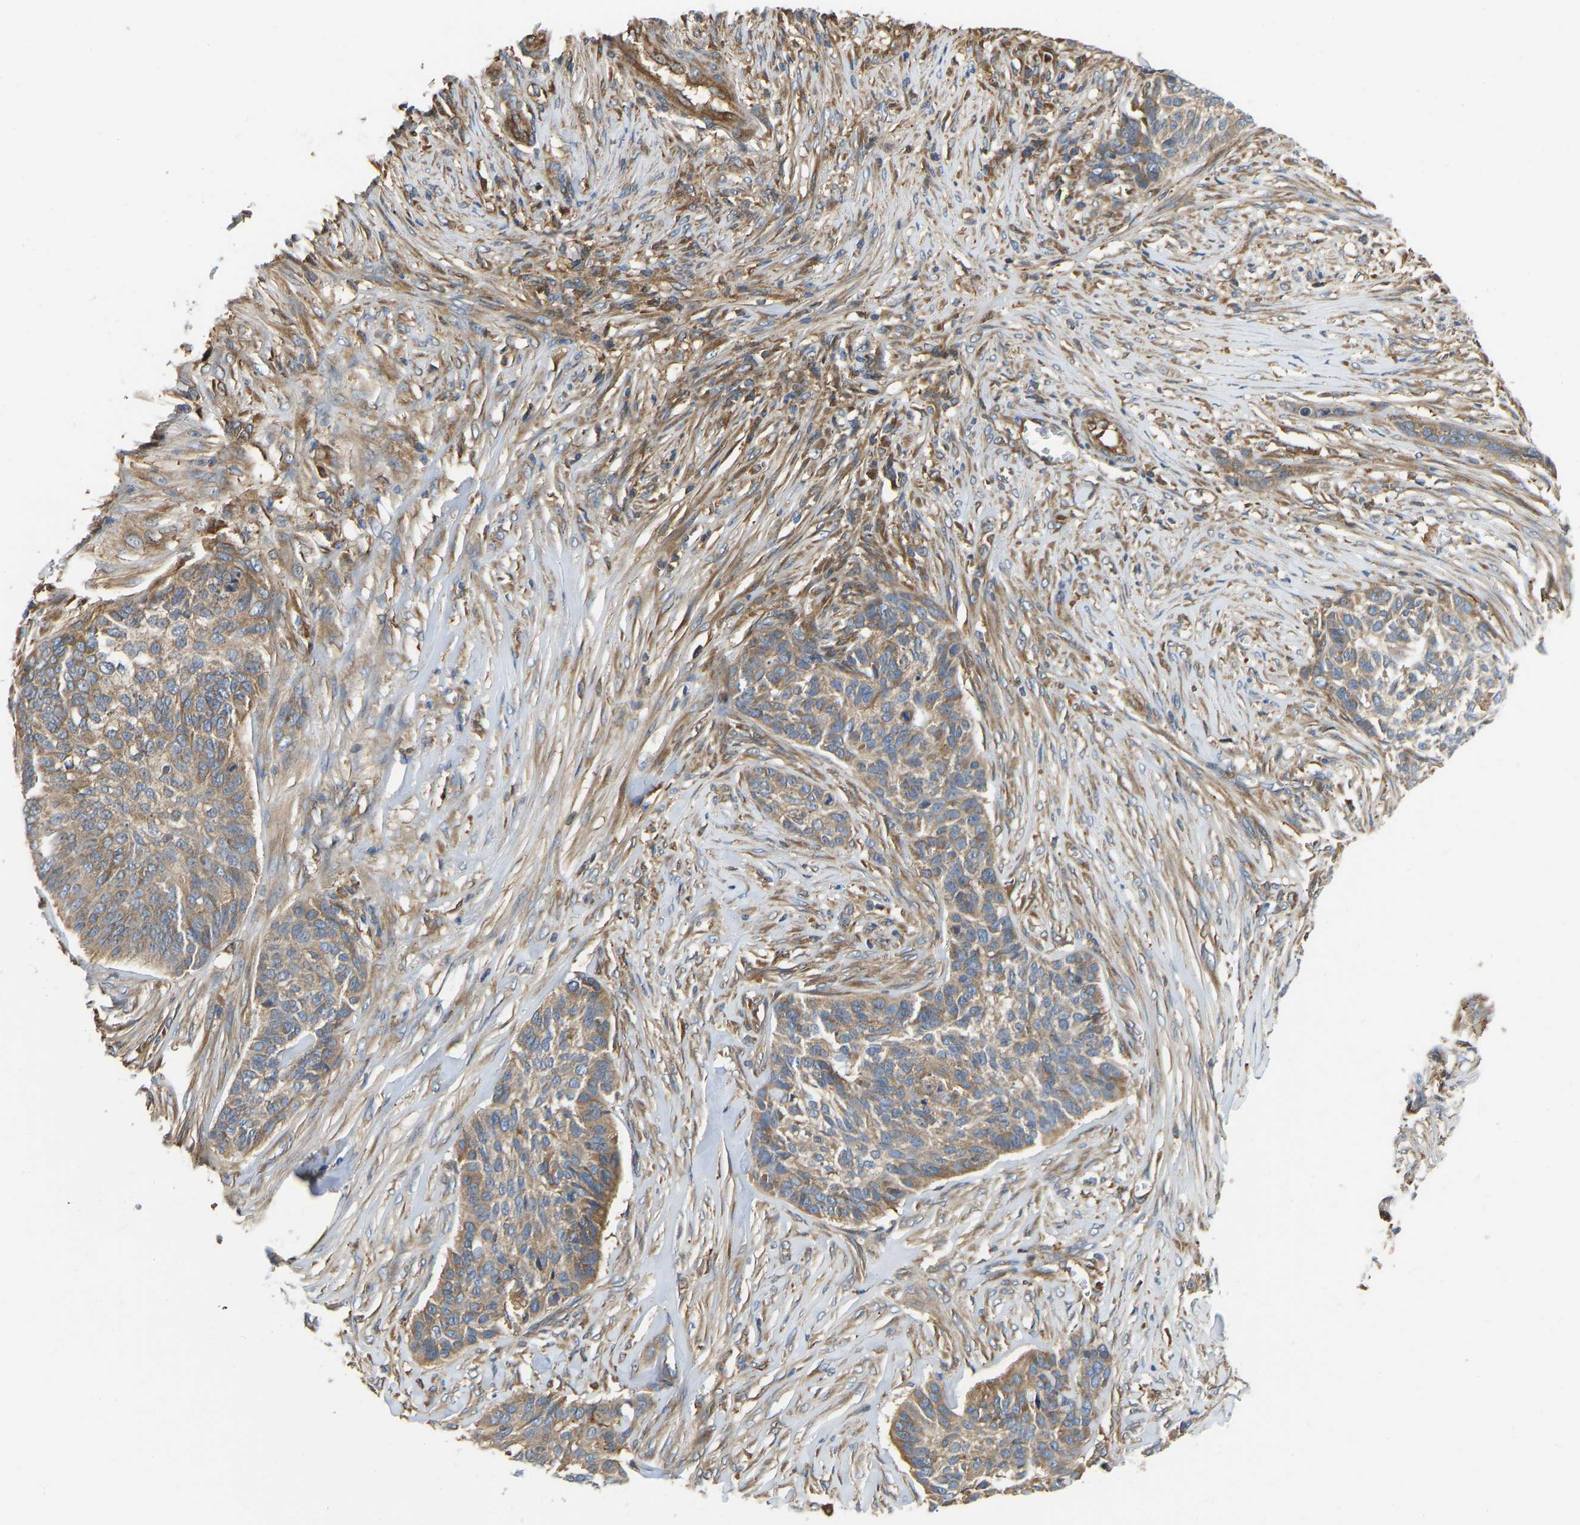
{"staining": {"intensity": "moderate", "quantity": ">75%", "location": "cytoplasmic/membranous"}, "tissue": "skin cancer", "cell_type": "Tumor cells", "image_type": "cancer", "snomed": [{"axis": "morphology", "description": "Basal cell carcinoma"}, {"axis": "topography", "description": "Skin"}], "caption": "A micrograph showing moderate cytoplasmic/membranous expression in about >75% of tumor cells in basal cell carcinoma (skin), as visualized by brown immunohistochemical staining.", "gene": "FLNB", "patient": {"sex": "male", "age": 85}}